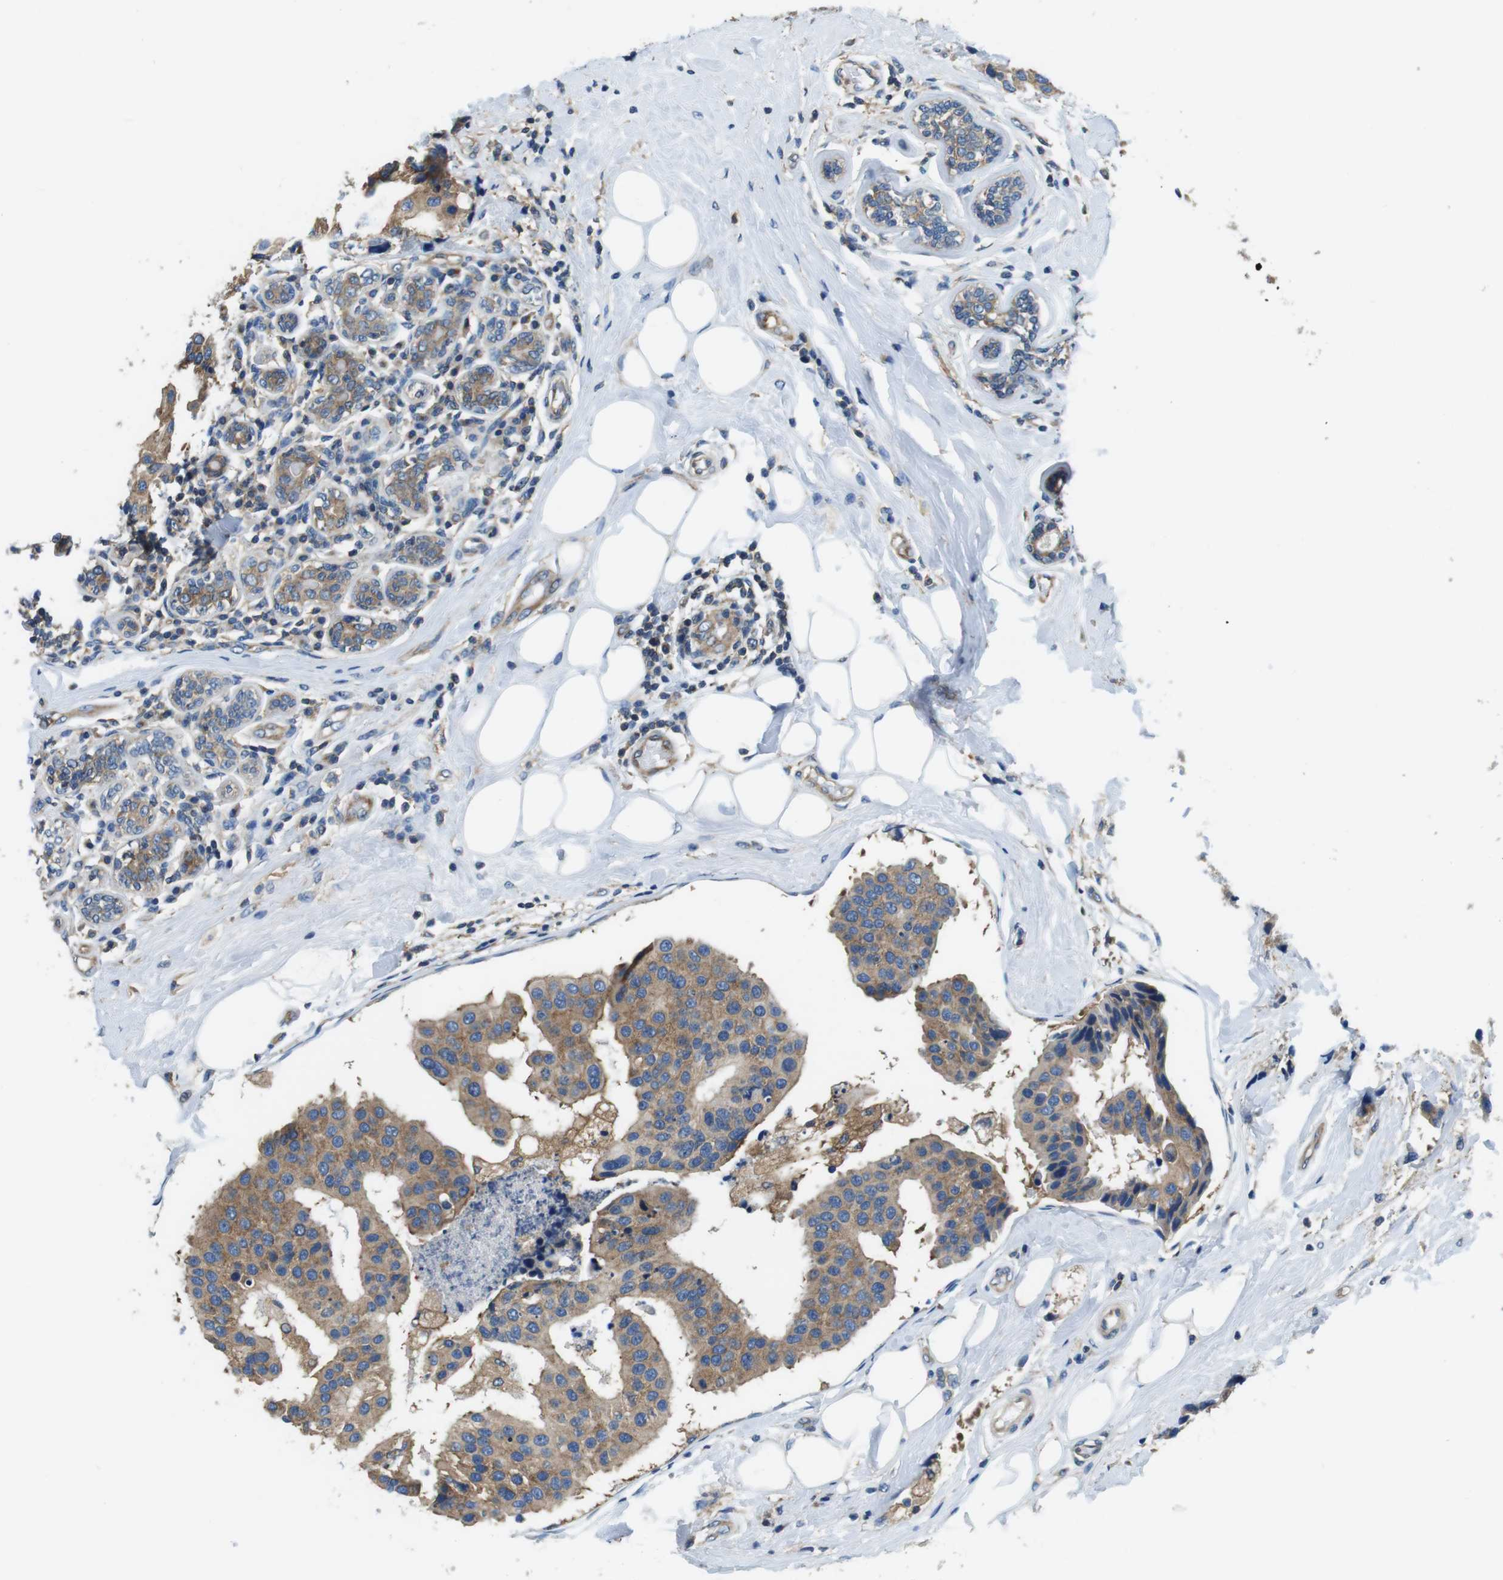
{"staining": {"intensity": "moderate", "quantity": ">75%", "location": "cytoplasmic/membranous"}, "tissue": "breast cancer", "cell_type": "Tumor cells", "image_type": "cancer", "snomed": [{"axis": "morphology", "description": "Normal tissue, NOS"}, {"axis": "morphology", "description": "Duct carcinoma"}, {"axis": "topography", "description": "Breast"}], "caption": "Immunohistochemistry (DAB (3,3'-diaminobenzidine)) staining of breast infiltrating ductal carcinoma shows moderate cytoplasmic/membranous protein positivity in approximately >75% of tumor cells. The protein is shown in brown color, while the nuclei are stained blue.", "gene": "DENND4C", "patient": {"sex": "female", "age": 39}}